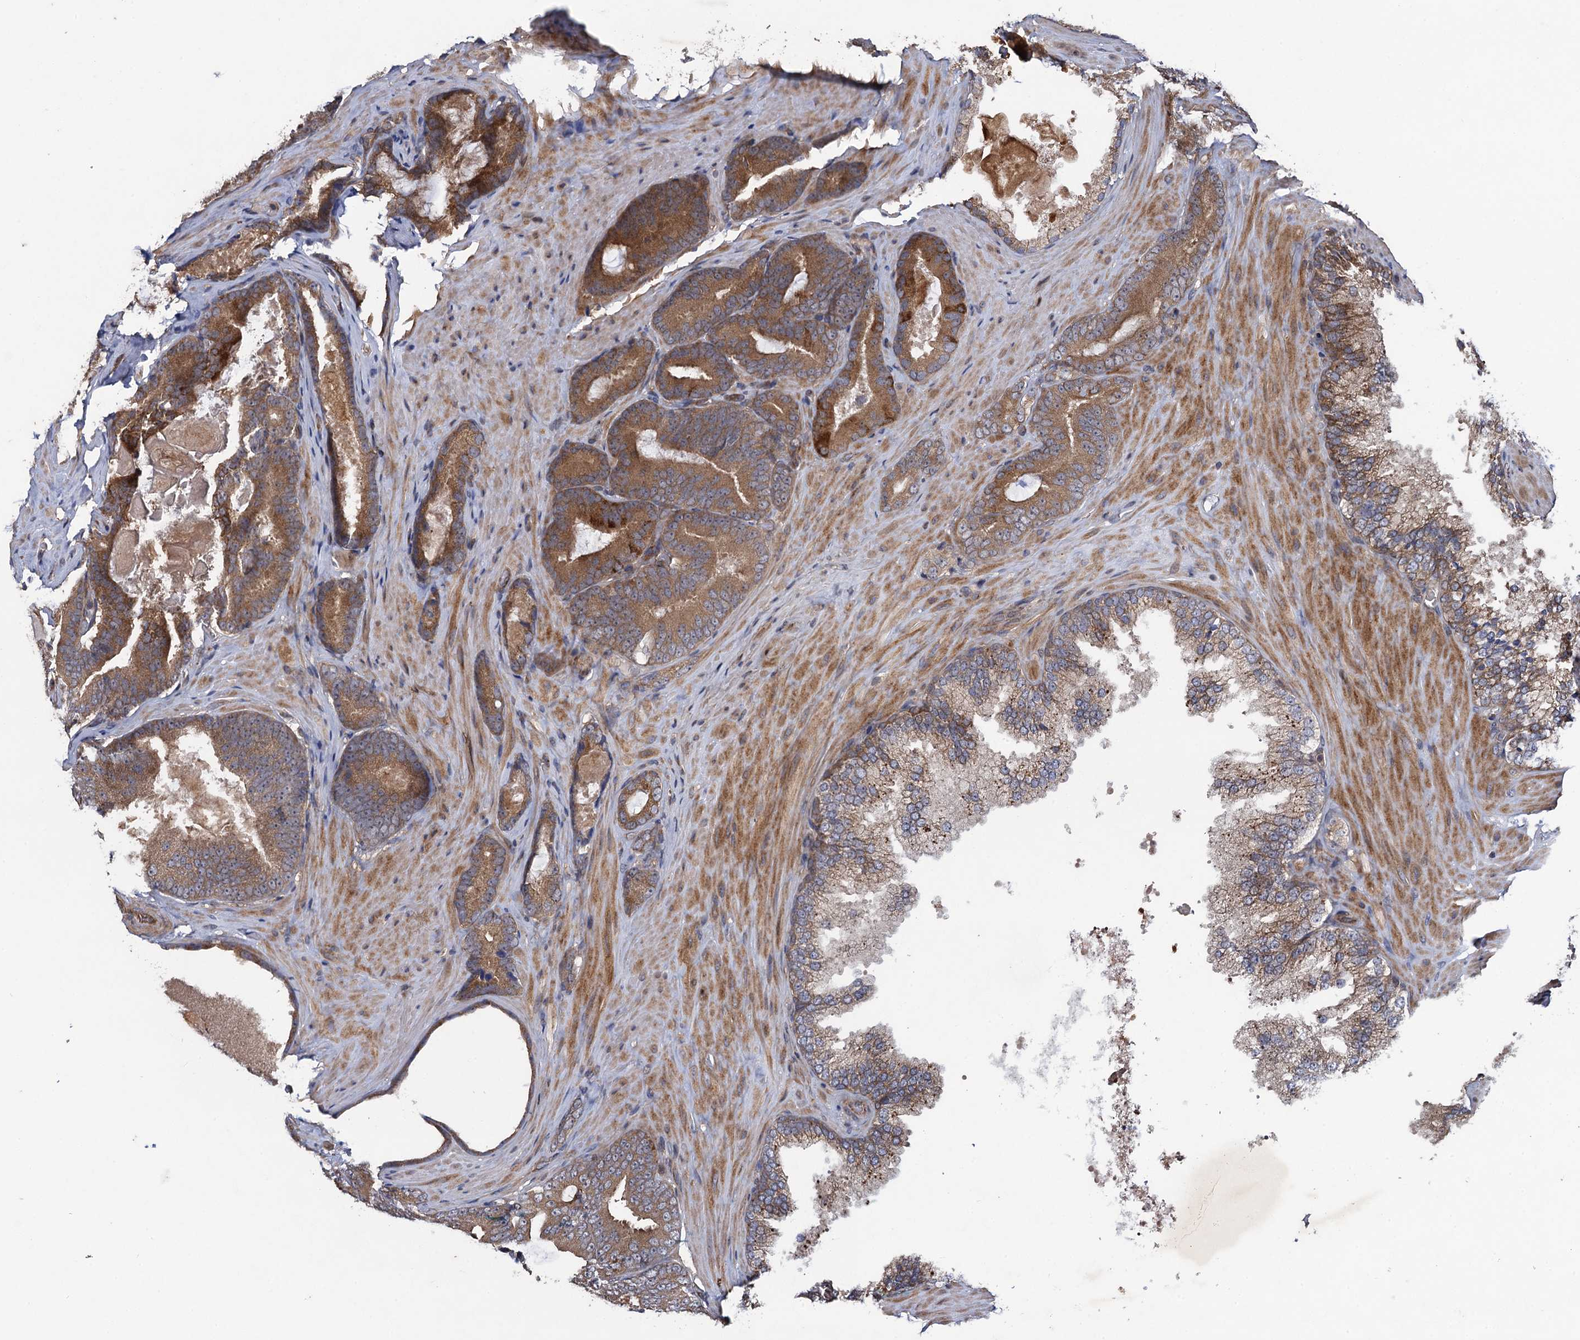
{"staining": {"intensity": "moderate", "quantity": ">75%", "location": "cytoplasmic/membranous"}, "tissue": "prostate cancer", "cell_type": "Tumor cells", "image_type": "cancer", "snomed": [{"axis": "morphology", "description": "Adenocarcinoma, High grade"}, {"axis": "topography", "description": "Prostate"}], "caption": "The micrograph displays staining of prostate cancer (adenocarcinoma (high-grade)), revealing moderate cytoplasmic/membranous protein staining (brown color) within tumor cells. Nuclei are stained in blue.", "gene": "HAUS1", "patient": {"sex": "male", "age": 66}}